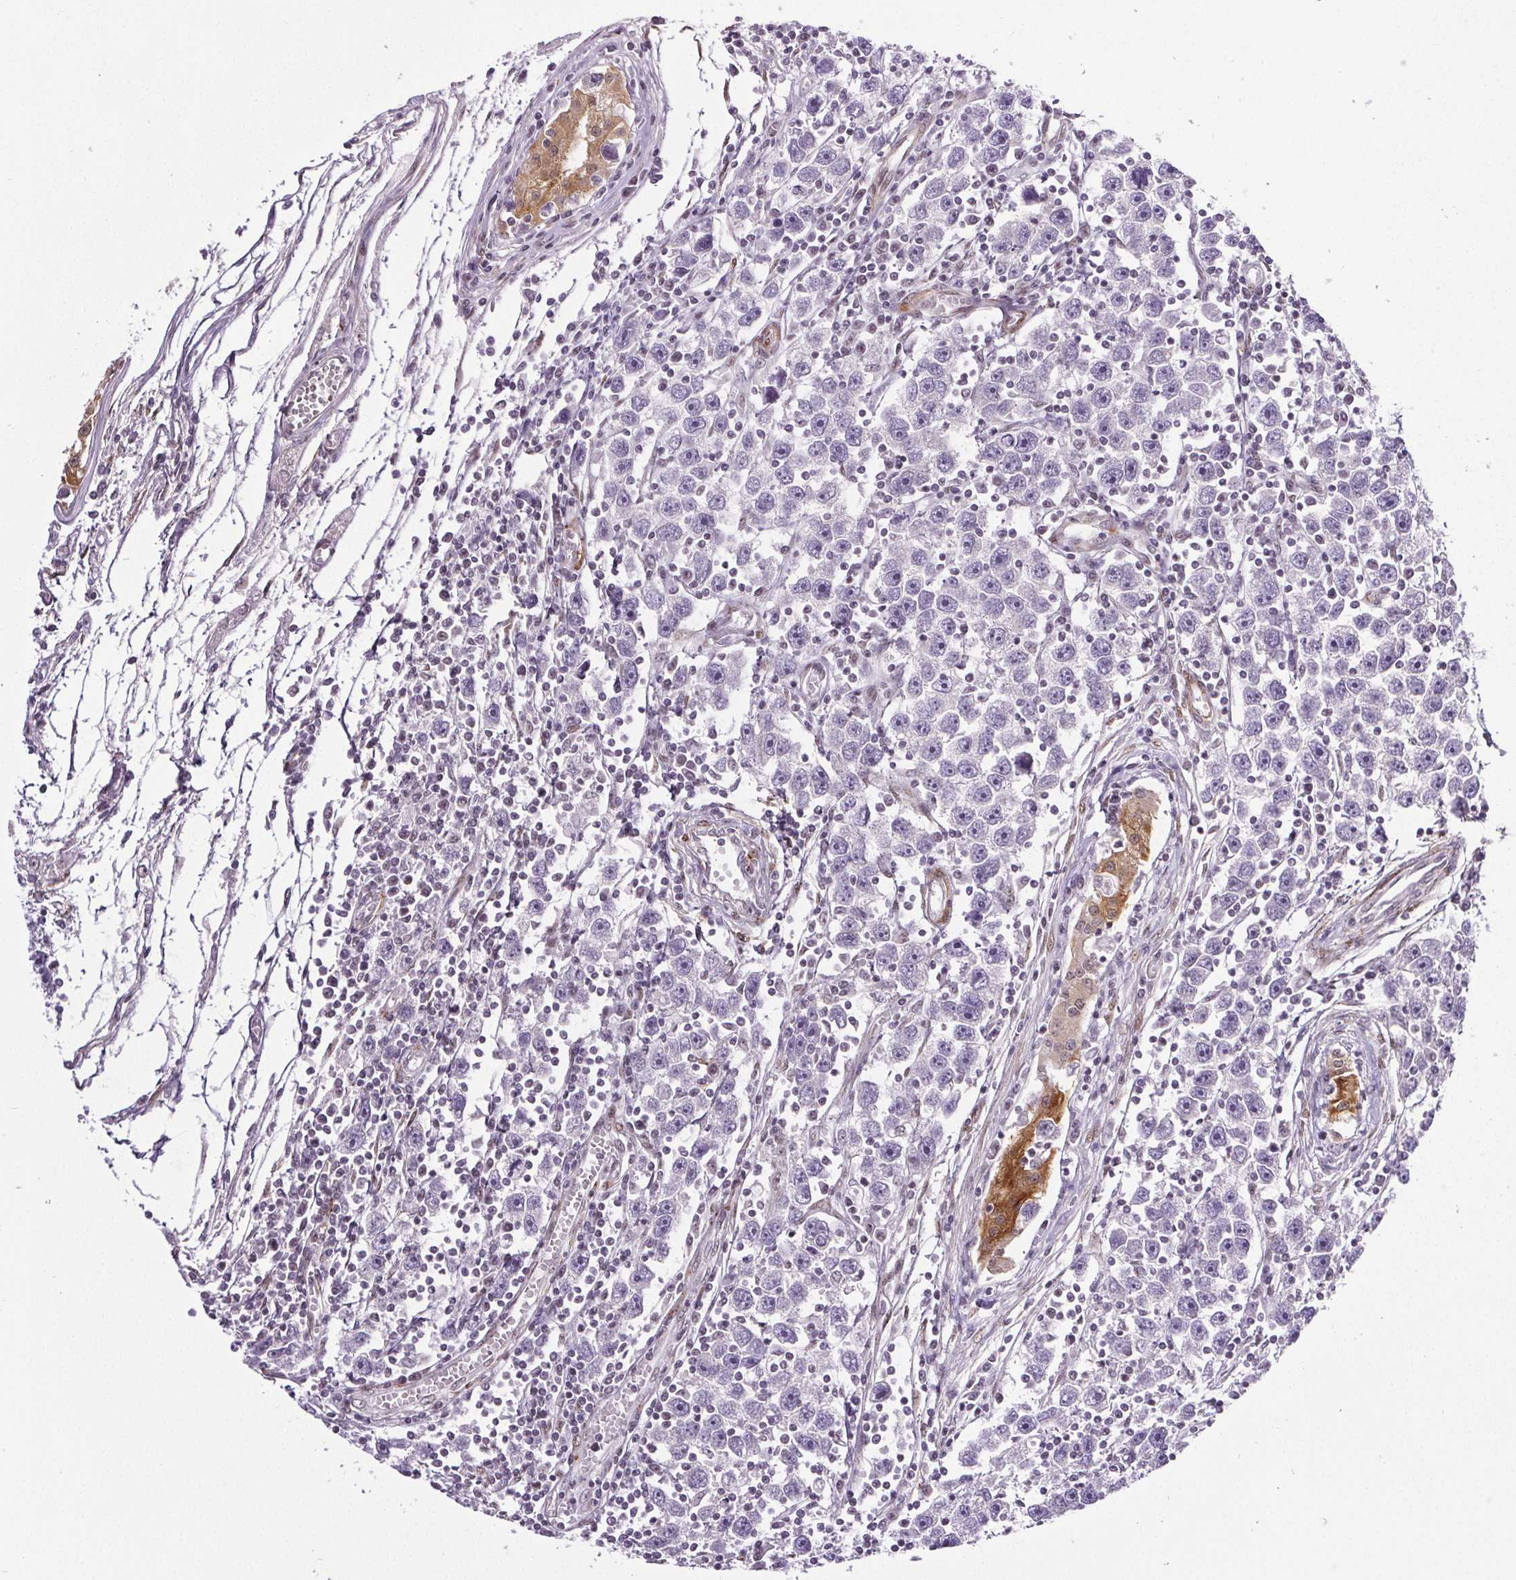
{"staining": {"intensity": "negative", "quantity": "none", "location": "none"}, "tissue": "testis cancer", "cell_type": "Tumor cells", "image_type": "cancer", "snomed": [{"axis": "morphology", "description": "Seminoma, NOS"}, {"axis": "topography", "description": "Testis"}], "caption": "Seminoma (testis) was stained to show a protein in brown. There is no significant staining in tumor cells.", "gene": "GP6", "patient": {"sex": "male", "age": 30}}